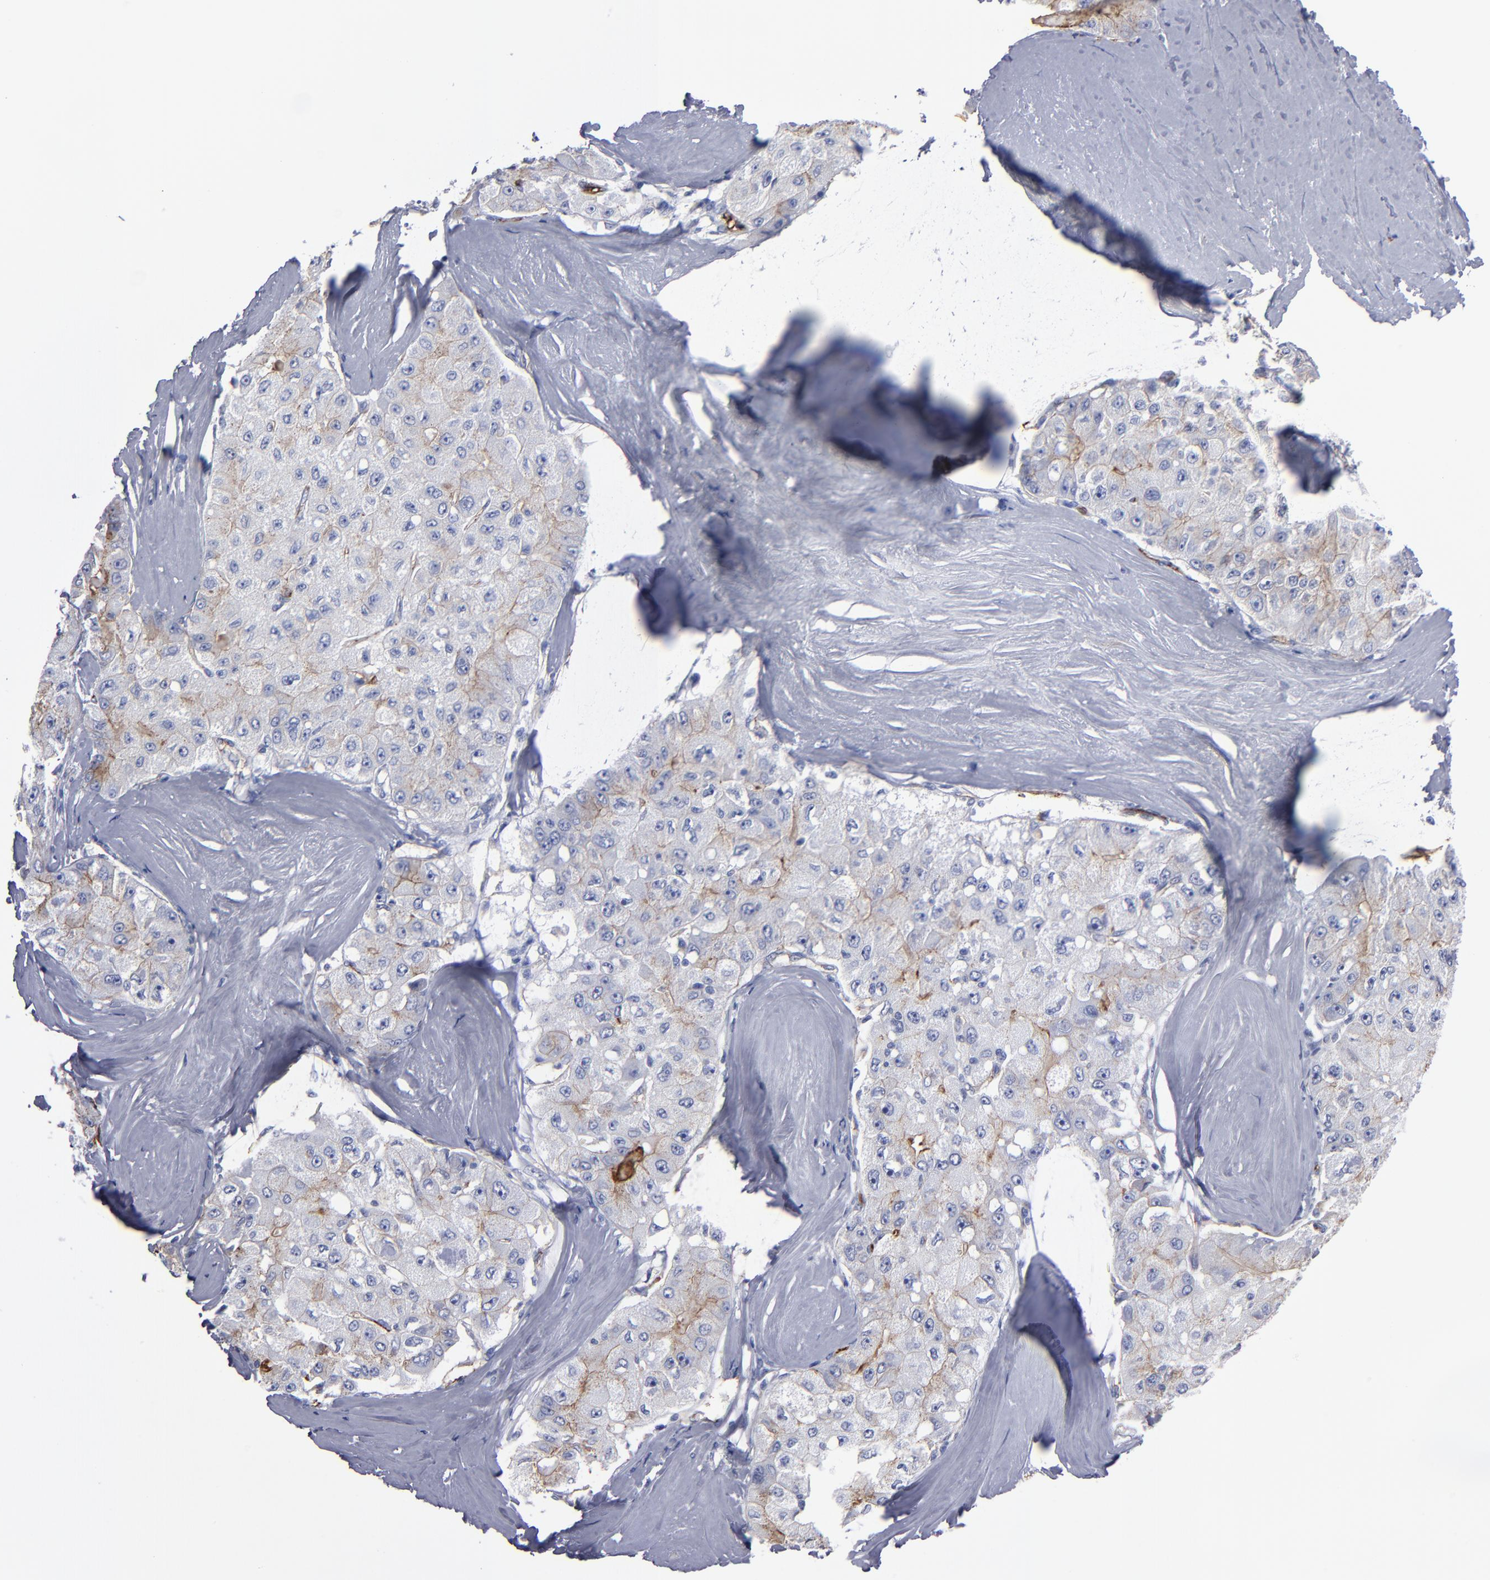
{"staining": {"intensity": "weak", "quantity": "<25%", "location": "cytoplasmic/membranous"}, "tissue": "liver cancer", "cell_type": "Tumor cells", "image_type": "cancer", "snomed": [{"axis": "morphology", "description": "Carcinoma, Hepatocellular, NOS"}, {"axis": "topography", "description": "Liver"}], "caption": "IHC photomicrograph of neoplastic tissue: human liver cancer stained with DAB (3,3'-diaminobenzidine) displays no significant protein expression in tumor cells.", "gene": "TM4SF1", "patient": {"sex": "male", "age": 80}}